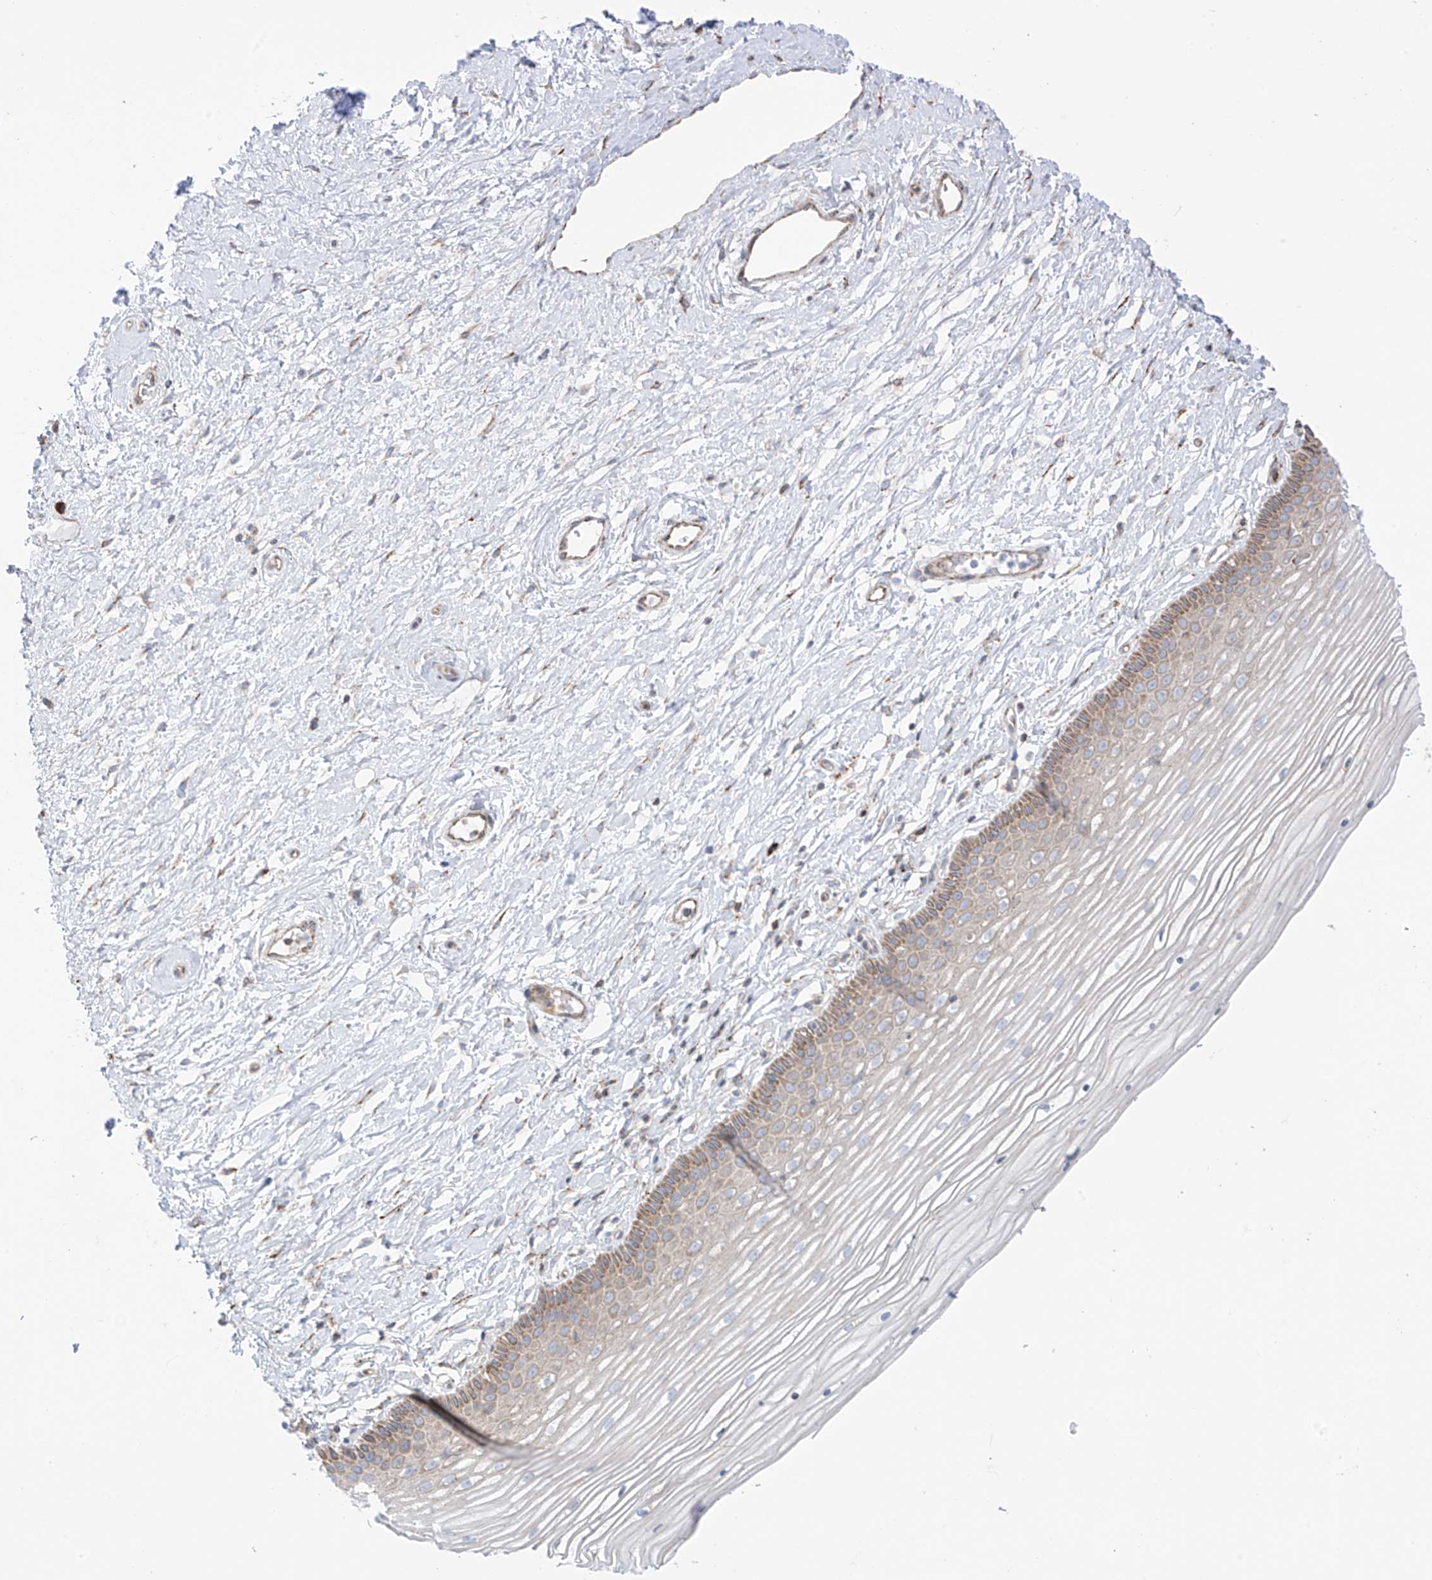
{"staining": {"intensity": "moderate", "quantity": ">75%", "location": "cytoplasmic/membranous"}, "tissue": "vagina", "cell_type": "Squamous epithelial cells", "image_type": "normal", "snomed": [{"axis": "morphology", "description": "Normal tissue, NOS"}, {"axis": "topography", "description": "Vagina"}, {"axis": "topography", "description": "Cervix"}], "caption": "IHC image of unremarkable vagina stained for a protein (brown), which exhibits medium levels of moderate cytoplasmic/membranous staining in approximately >75% of squamous epithelial cells.", "gene": "XKR3", "patient": {"sex": "female", "age": 40}}